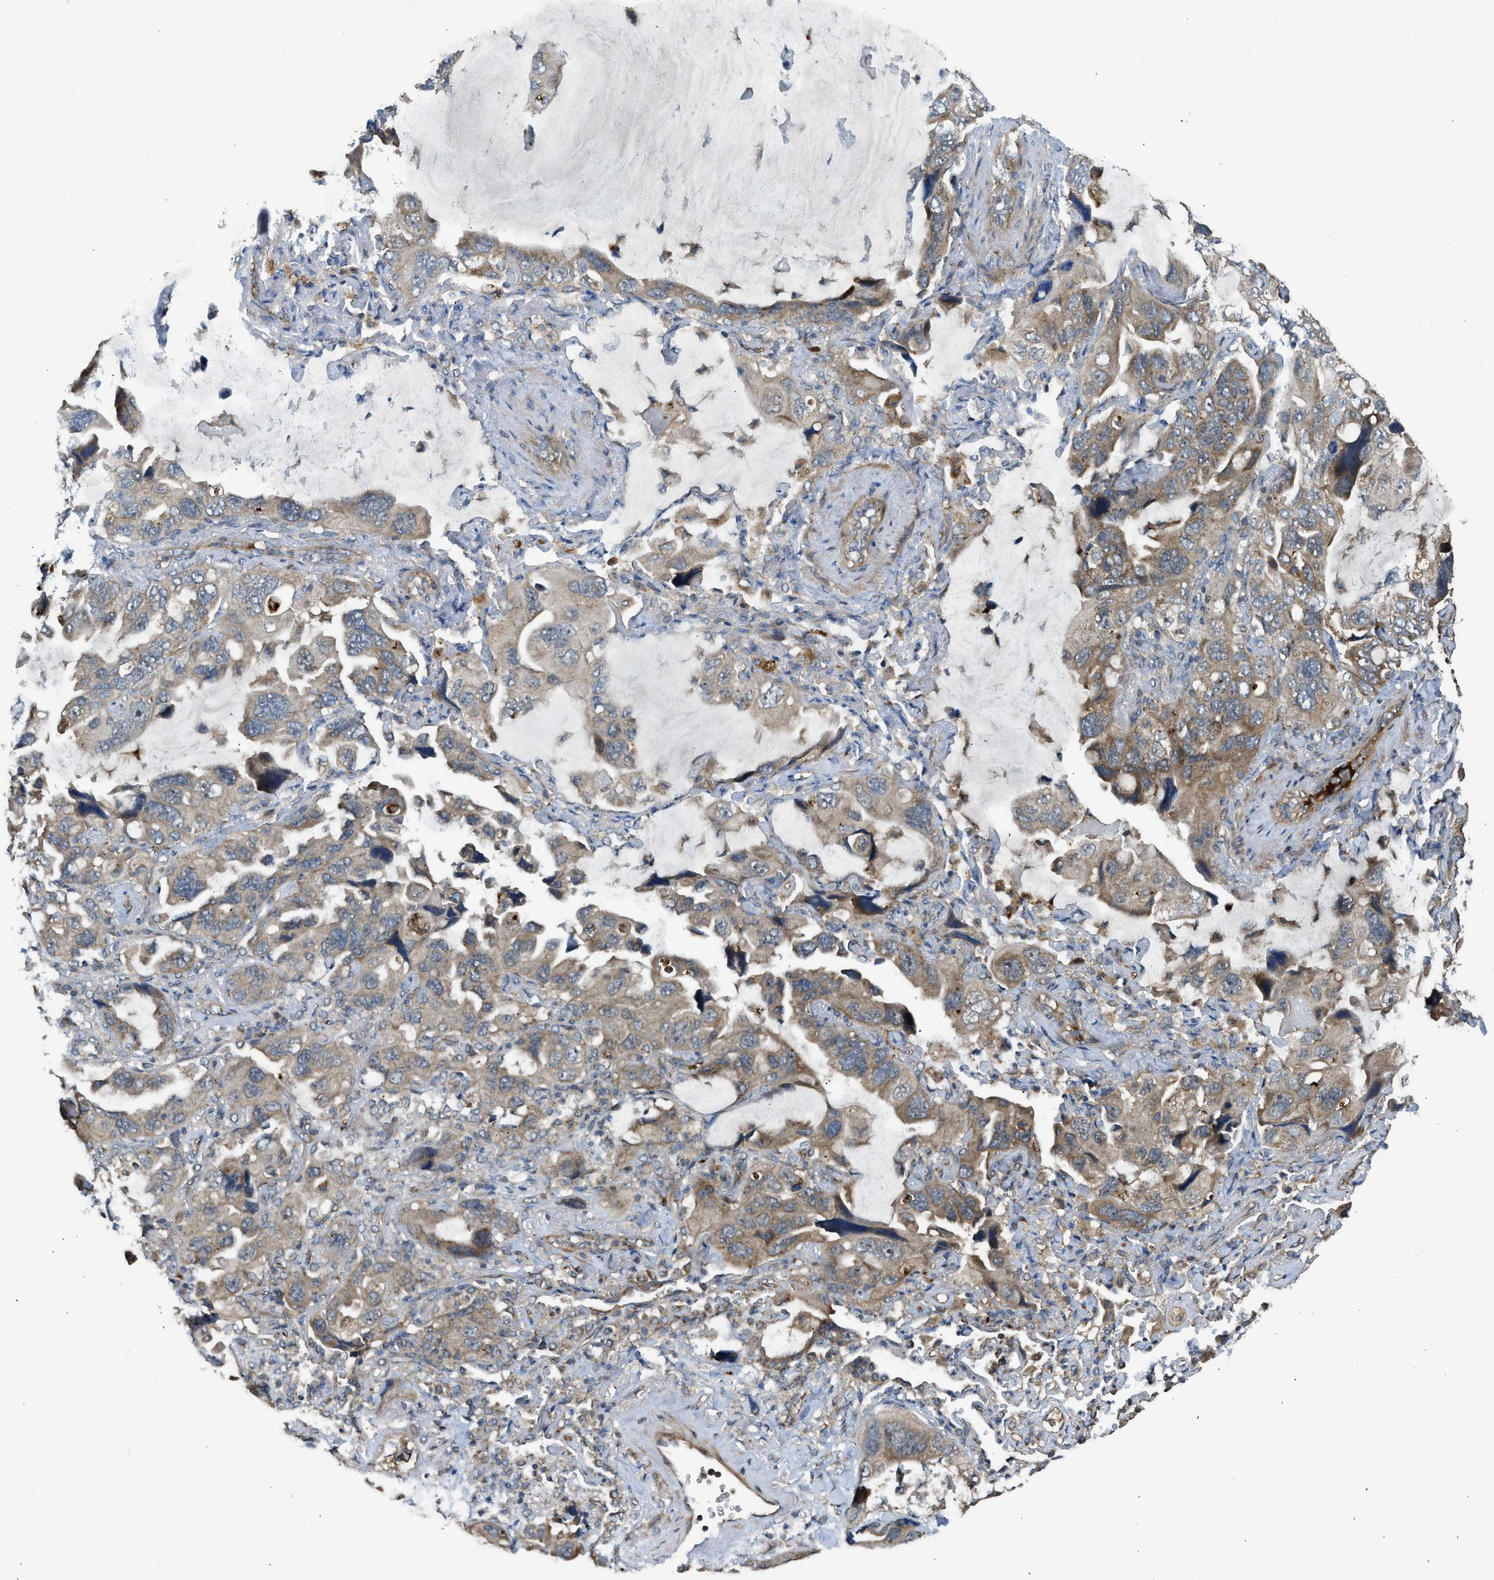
{"staining": {"intensity": "weak", "quantity": "25%-75%", "location": "cytoplasmic/membranous"}, "tissue": "lung cancer", "cell_type": "Tumor cells", "image_type": "cancer", "snomed": [{"axis": "morphology", "description": "Squamous cell carcinoma, NOS"}, {"axis": "topography", "description": "Lung"}], "caption": "An immunohistochemistry (IHC) photomicrograph of neoplastic tissue is shown. Protein staining in brown highlights weak cytoplasmic/membranous positivity in lung squamous cell carcinoma within tumor cells.", "gene": "STARD3", "patient": {"sex": "female", "age": 73}}